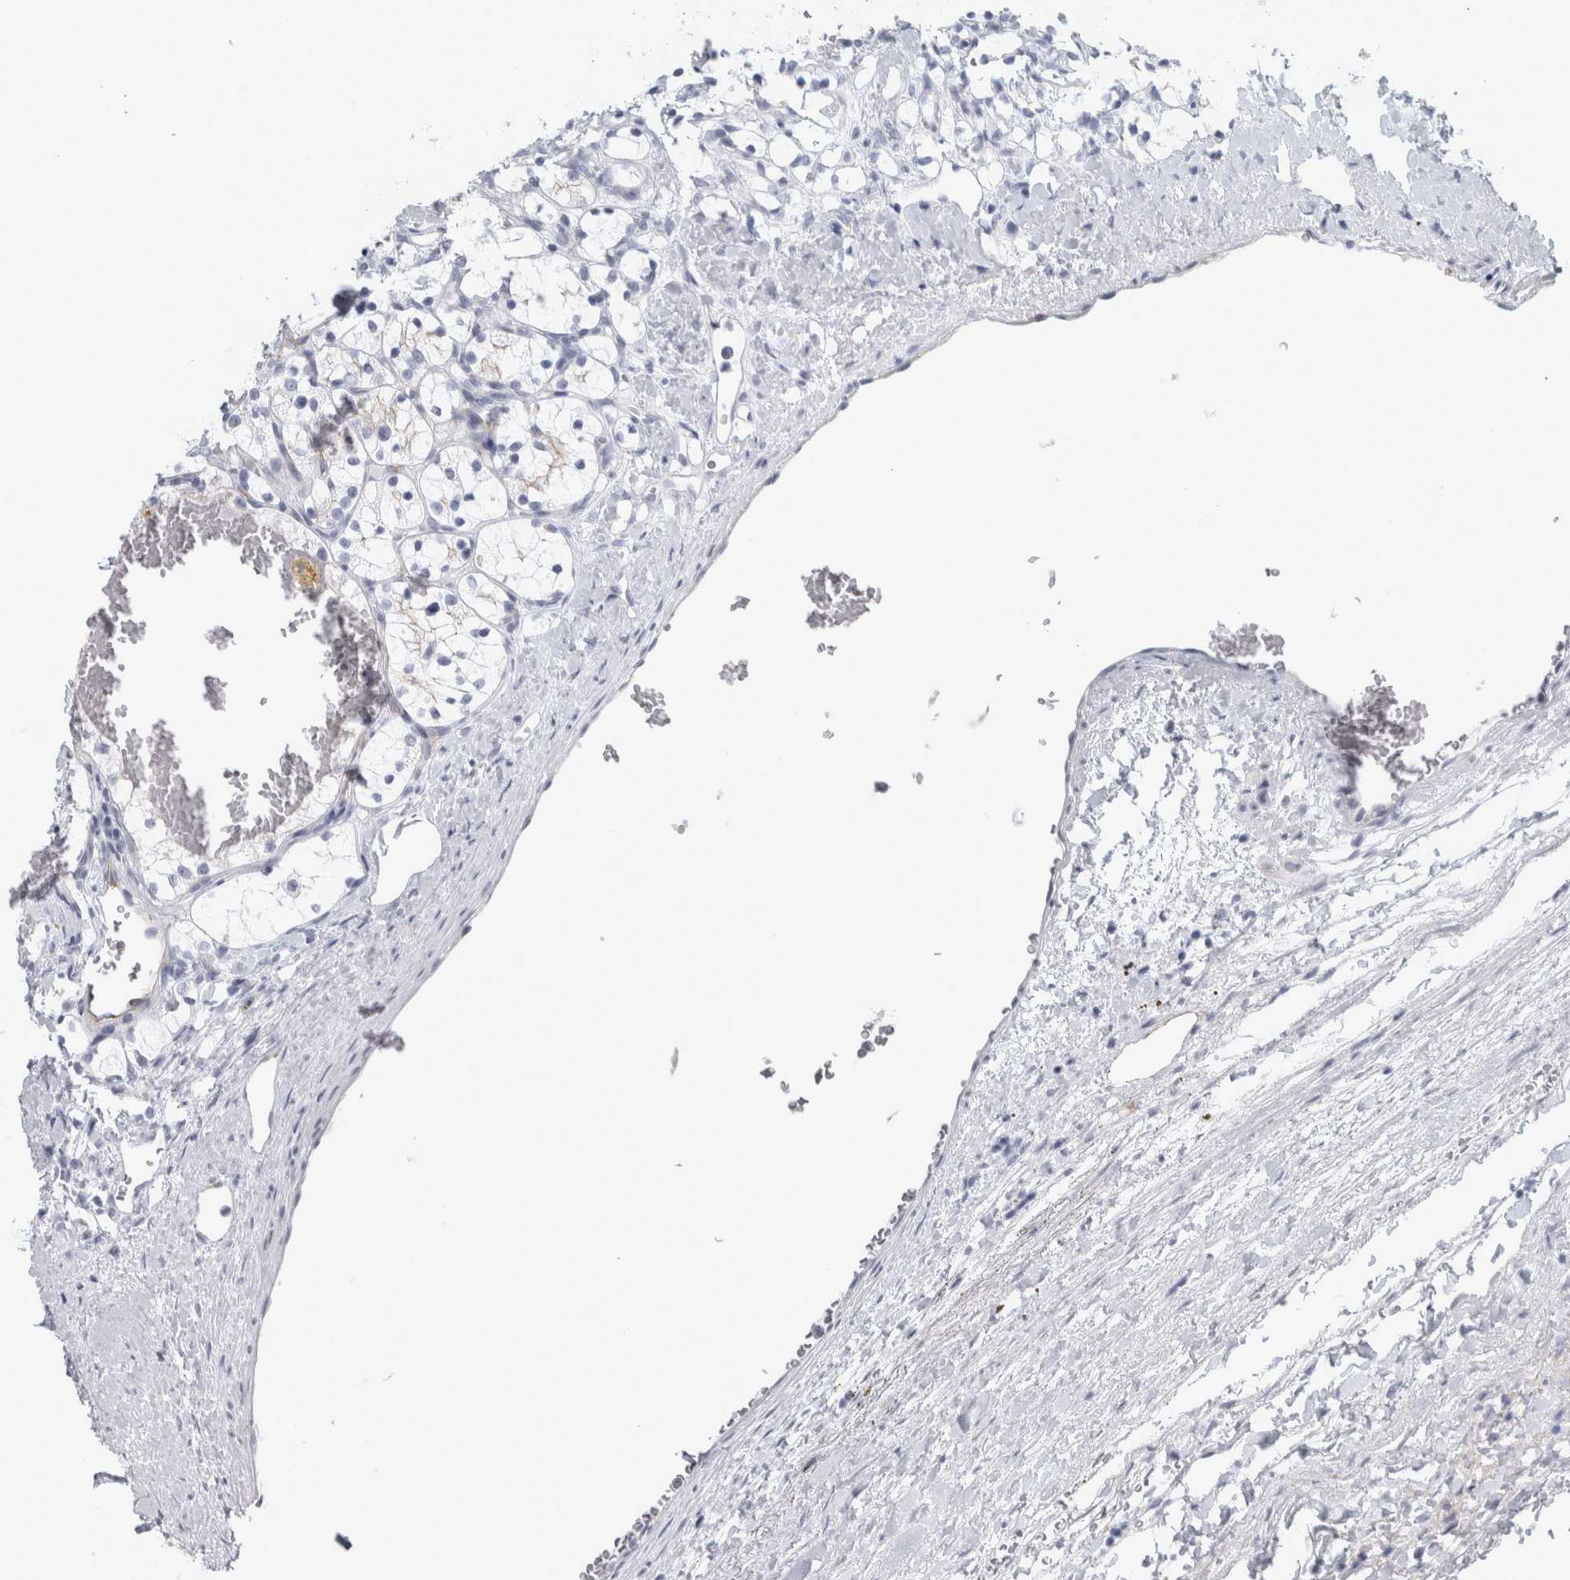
{"staining": {"intensity": "negative", "quantity": "none", "location": "none"}, "tissue": "renal cancer", "cell_type": "Tumor cells", "image_type": "cancer", "snomed": [{"axis": "morphology", "description": "Adenocarcinoma, NOS"}, {"axis": "topography", "description": "Kidney"}], "caption": "High power microscopy image of an IHC micrograph of renal cancer, revealing no significant expression in tumor cells.", "gene": "B3GNT3", "patient": {"sex": "female", "age": 69}}